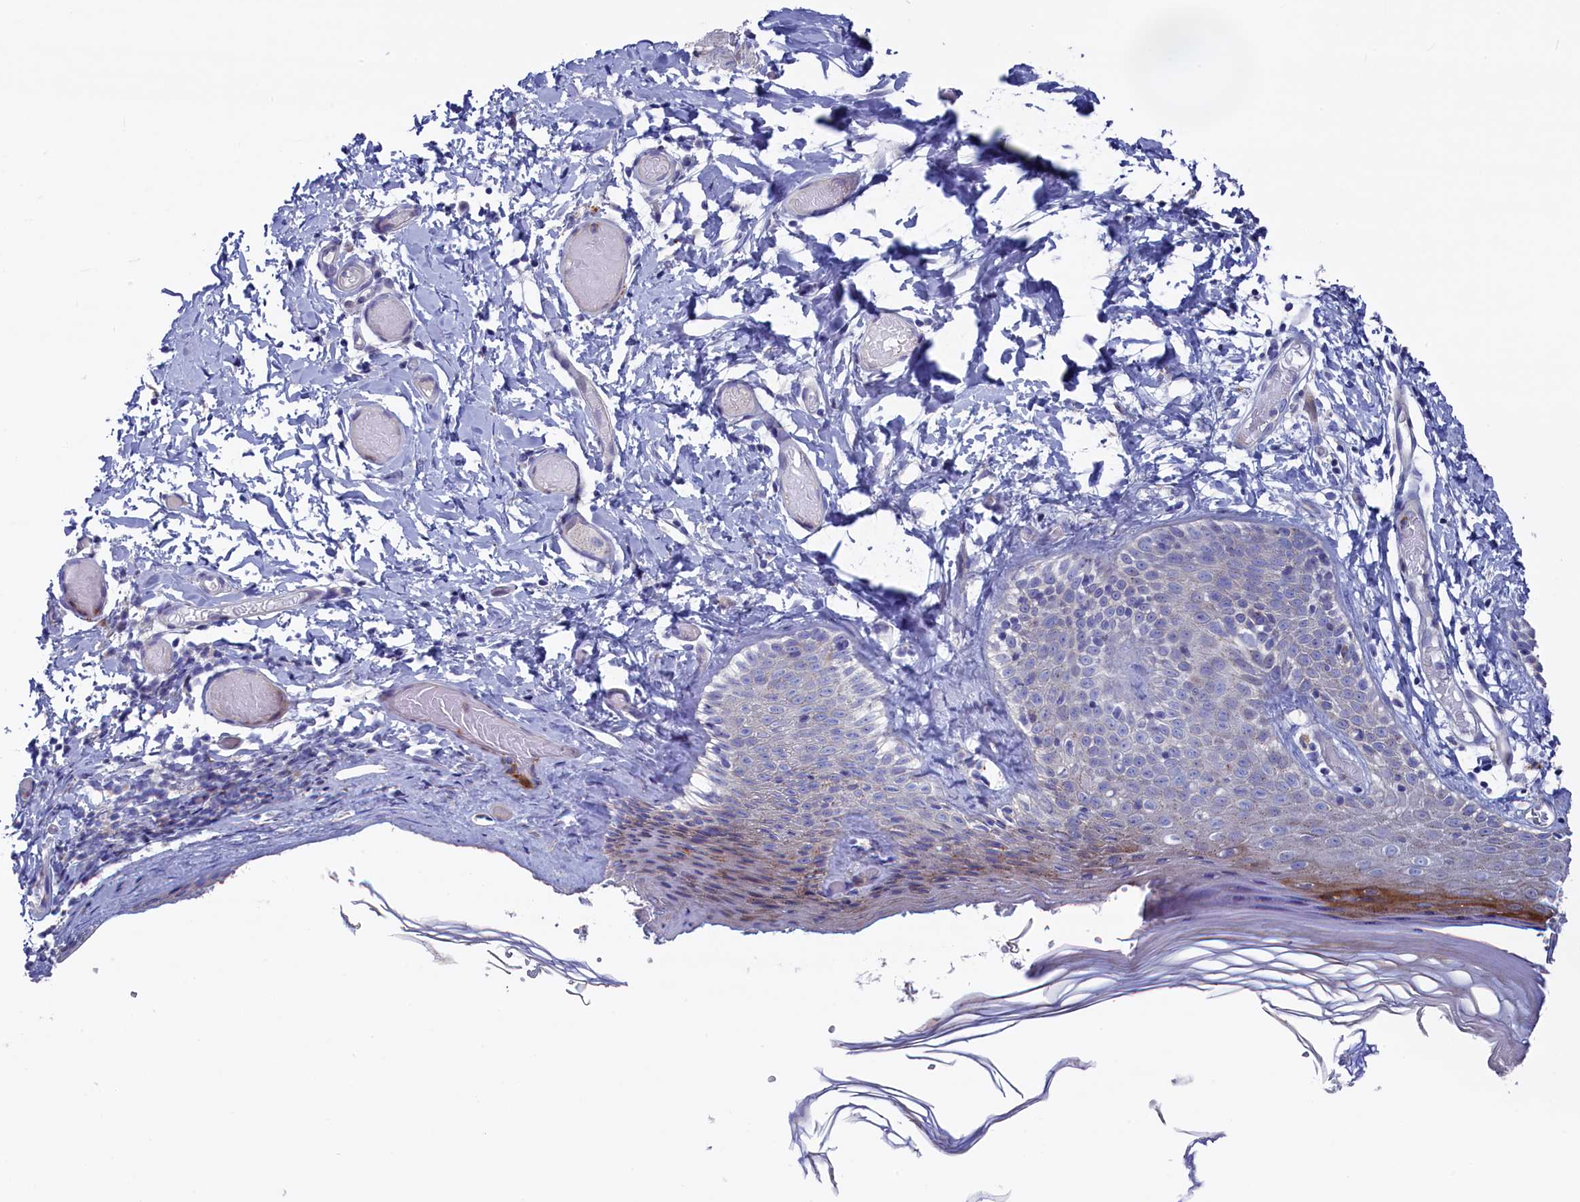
{"staining": {"intensity": "moderate", "quantity": "<25%", "location": "cytoplasmic/membranous"}, "tissue": "skin", "cell_type": "Epidermal cells", "image_type": "normal", "snomed": [{"axis": "morphology", "description": "Normal tissue, NOS"}, {"axis": "topography", "description": "Adipose tissue"}, {"axis": "topography", "description": "Vascular tissue"}, {"axis": "topography", "description": "Vulva"}, {"axis": "topography", "description": "Peripheral nerve tissue"}], "caption": "IHC staining of benign skin, which exhibits low levels of moderate cytoplasmic/membranous staining in approximately <25% of epidermal cells indicating moderate cytoplasmic/membranous protein staining. The staining was performed using DAB (3,3'-diaminobenzidine) (brown) for protein detection and nuclei were counterstained in hematoxylin (blue).", "gene": "NUDT7", "patient": {"sex": "female", "age": 86}}